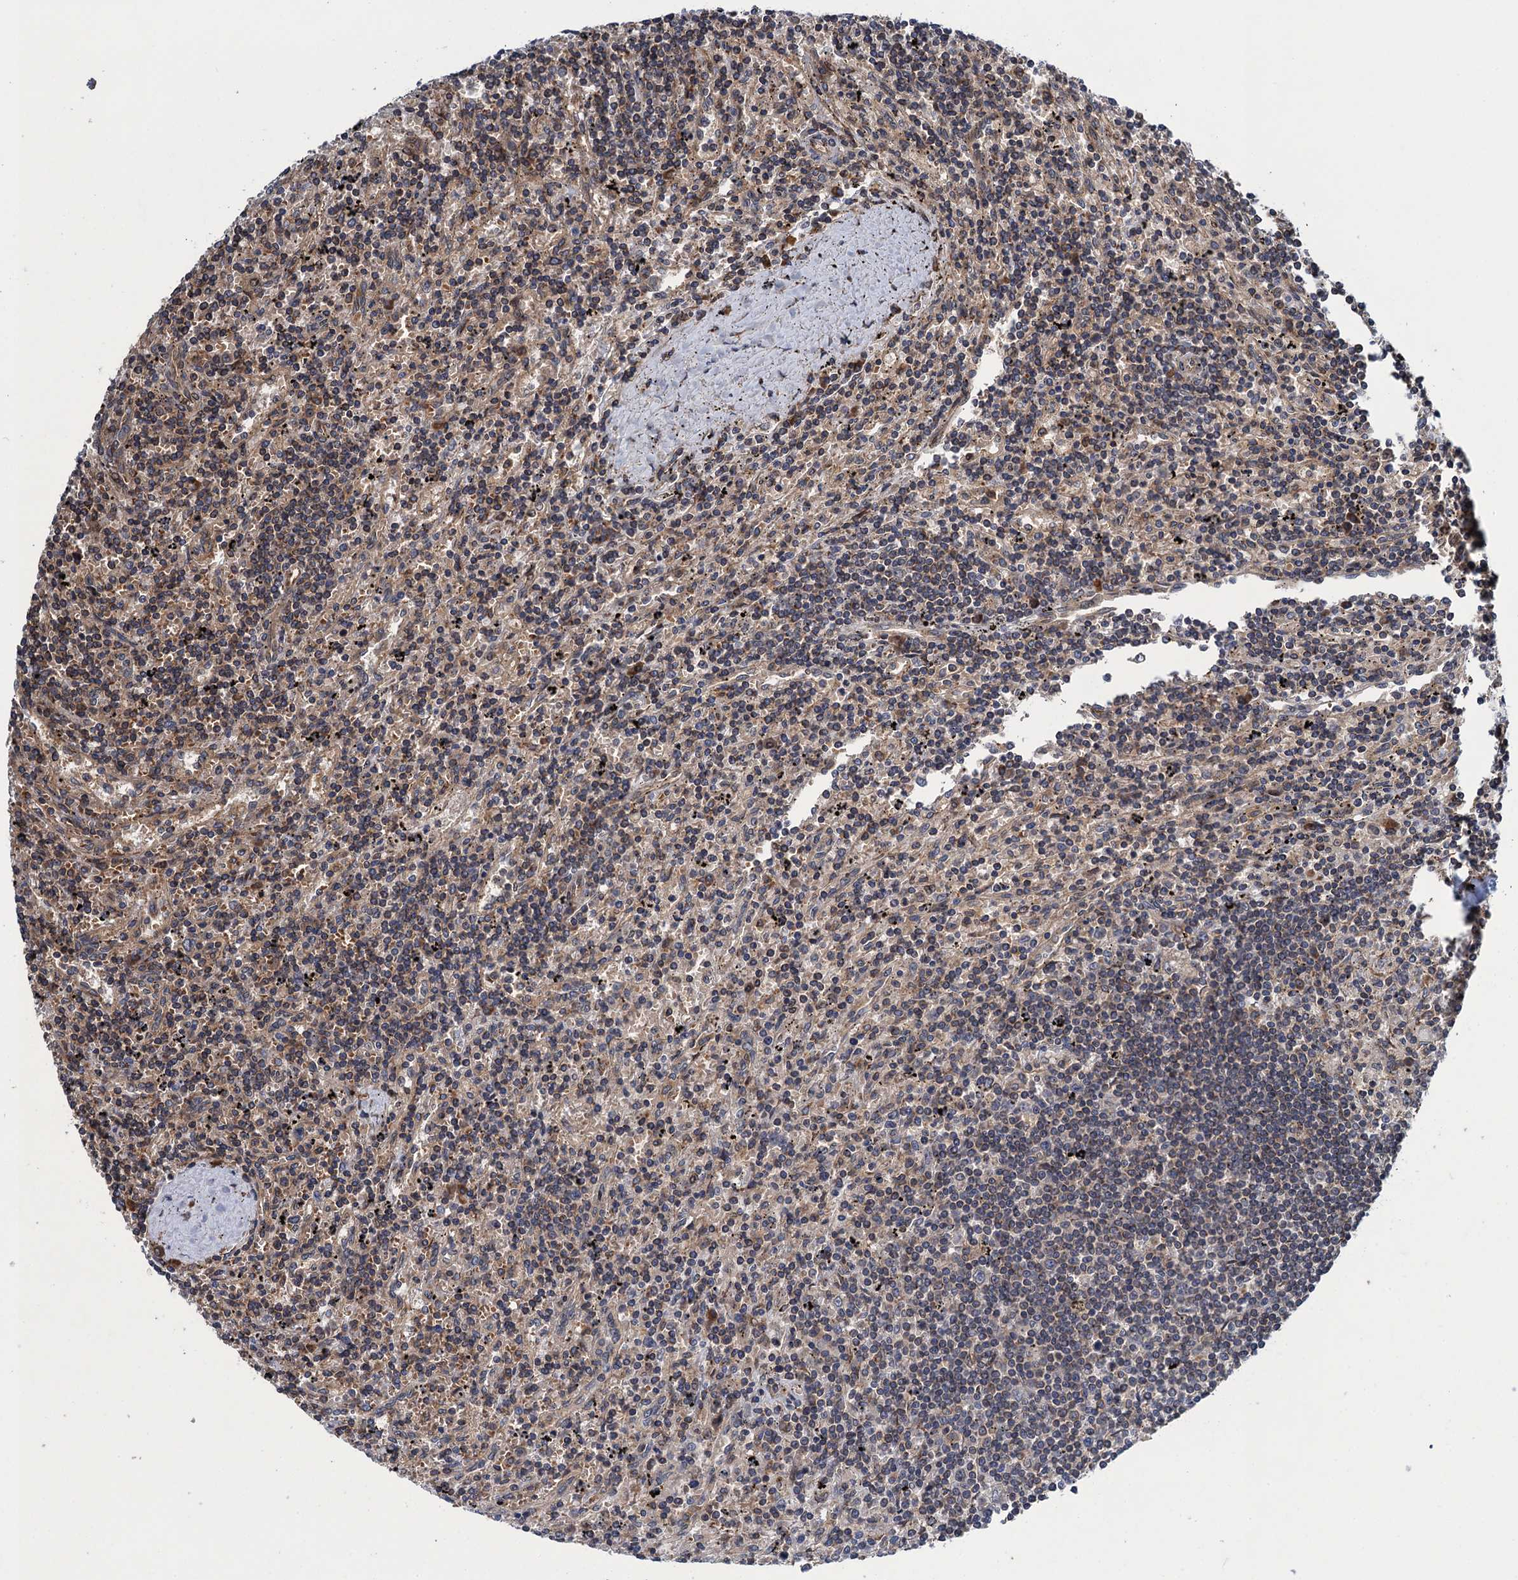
{"staining": {"intensity": "negative", "quantity": "none", "location": "none"}, "tissue": "lymphoma", "cell_type": "Tumor cells", "image_type": "cancer", "snomed": [{"axis": "morphology", "description": "Malignant lymphoma, non-Hodgkin's type, Low grade"}, {"axis": "topography", "description": "Spleen"}], "caption": "This image is of lymphoma stained with immunohistochemistry (IHC) to label a protein in brown with the nuclei are counter-stained blue. There is no expression in tumor cells. The staining is performed using DAB brown chromogen with nuclei counter-stained in using hematoxylin.", "gene": "MDM1", "patient": {"sex": "male", "age": 76}}